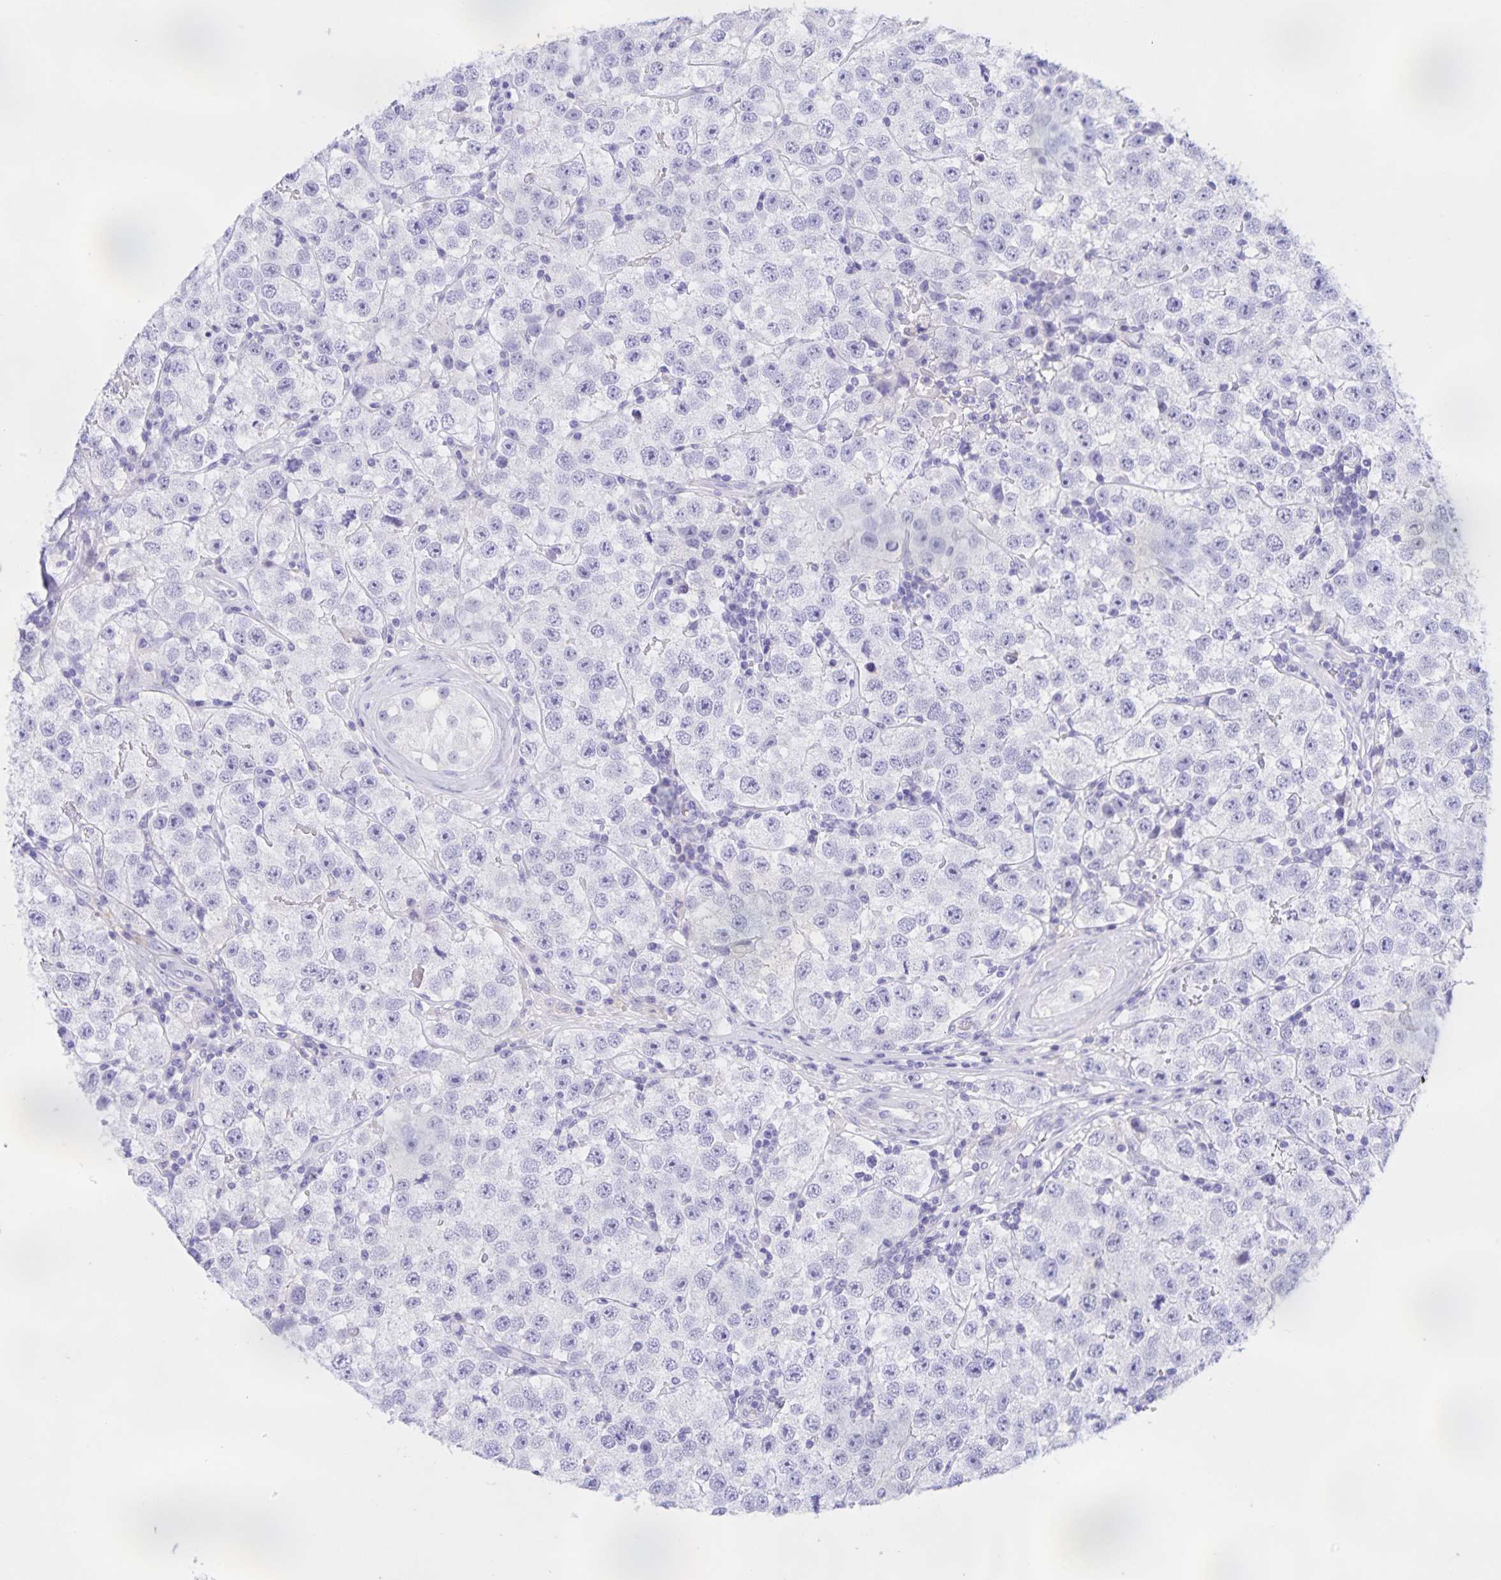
{"staining": {"intensity": "negative", "quantity": "none", "location": "none"}, "tissue": "testis cancer", "cell_type": "Tumor cells", "image_type": "cancer", "snomed": [{"axis": "morphology", "description": "Seminoma, NOS"}, {"axis": "topography", "description": "Testis"}], "caption": "Immunohistochemistry (IHC) micrograph of testis seminoma stained for a protein (brown), which demonstrates no expression in tumor cells.", "gene": "CATSPER4", "patient": {"sex": "male", "age": 34}}